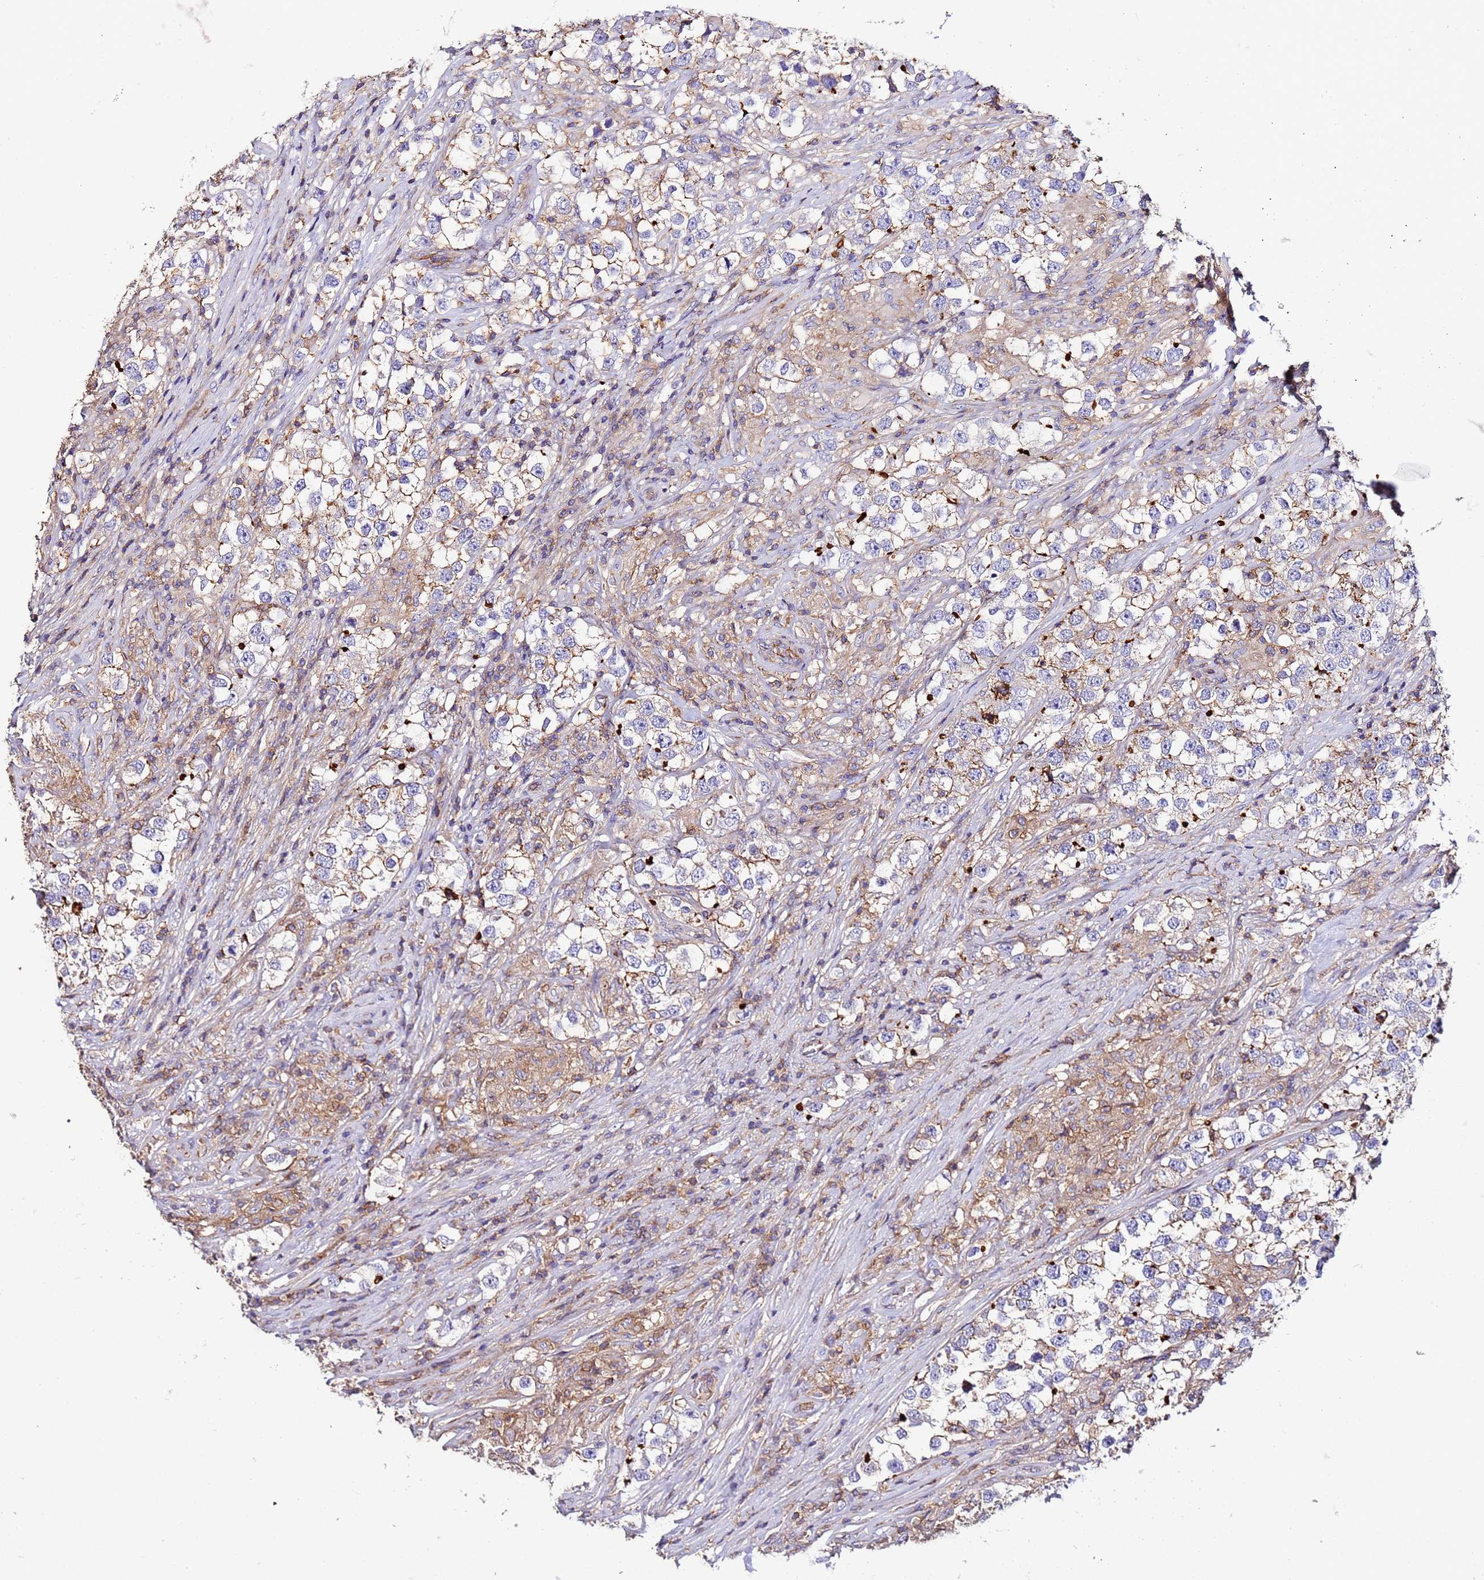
{"staining": {"intensity": "weak", "quantity": "25%-75%", "location": "cytoplasmic/membranous"}, "tissue": "testis cancer", "cell_type": "Tumor cells", "image_type": "cancer", "snomed": [{"axis": "morphology", "description": "Seminoma, NOS"}, {"axis": "topography", "description": "Testis"}], "caption": "Immunohistochemistry (IHC) (DAB (3,3'-diaminobenzidine)) staining of seminoma (testis) reveals weak cytoplasmic/membranous protein staining in about 25%-75% of tumor cells.", "gene": "POTEE", "patient": {"sex": "male", "age": 46}}